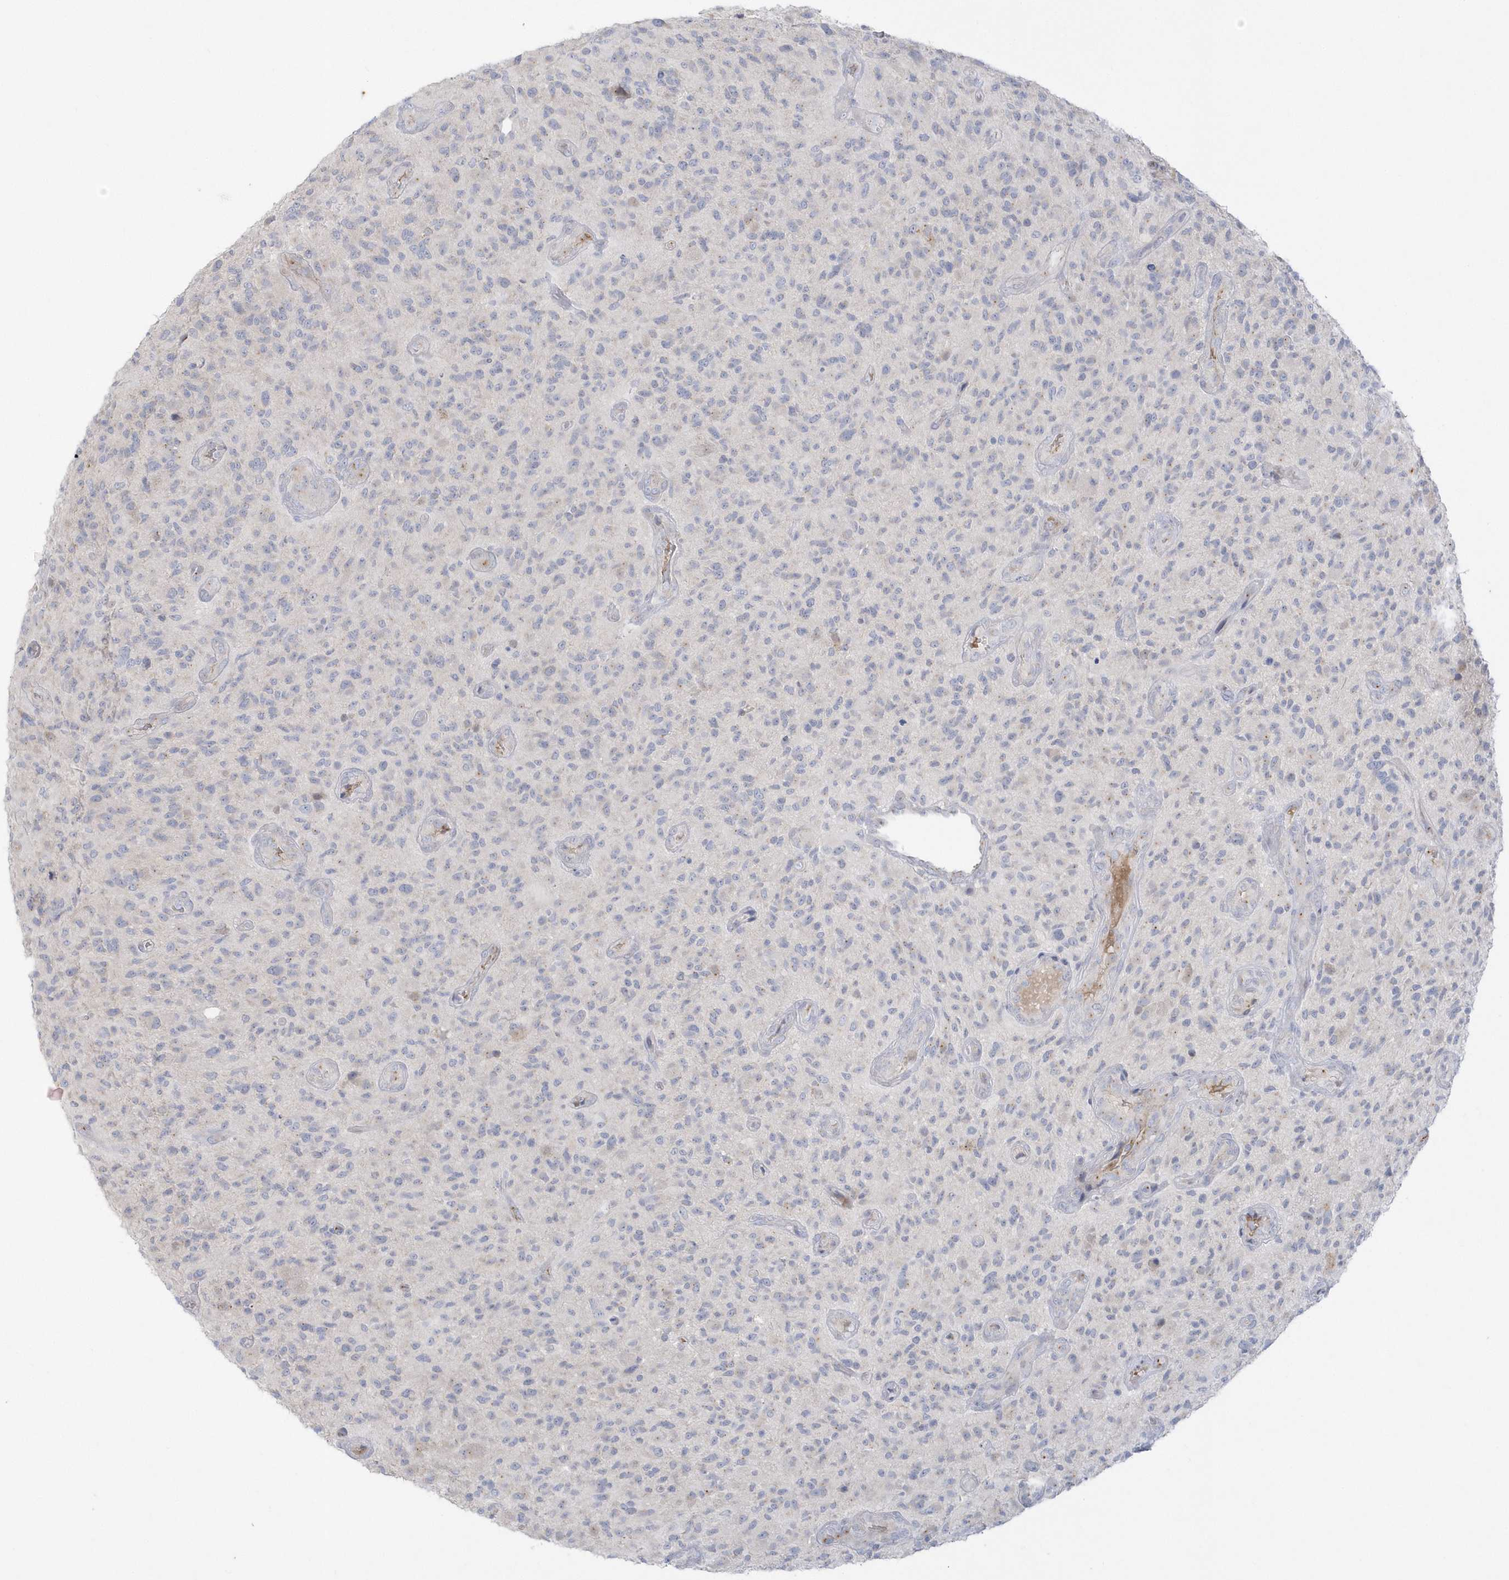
{"staining": {"intensity": "negative", "quantity": "none", "location": "none"}, "tissue": "glioma", "cell_type": "Tumor cells", "image_type": "cancer", "snomed": [{"axis": "morphology", "description": "Glioma, malignant, High grade"}, {"axis": "topography", "description": "Brain"}], "caption": "Histopathology image shows no significant protein positivity in tumor cells of glioma.", "gene": "SEMA3D", "patient": {"sex": "male", "age": 47}}